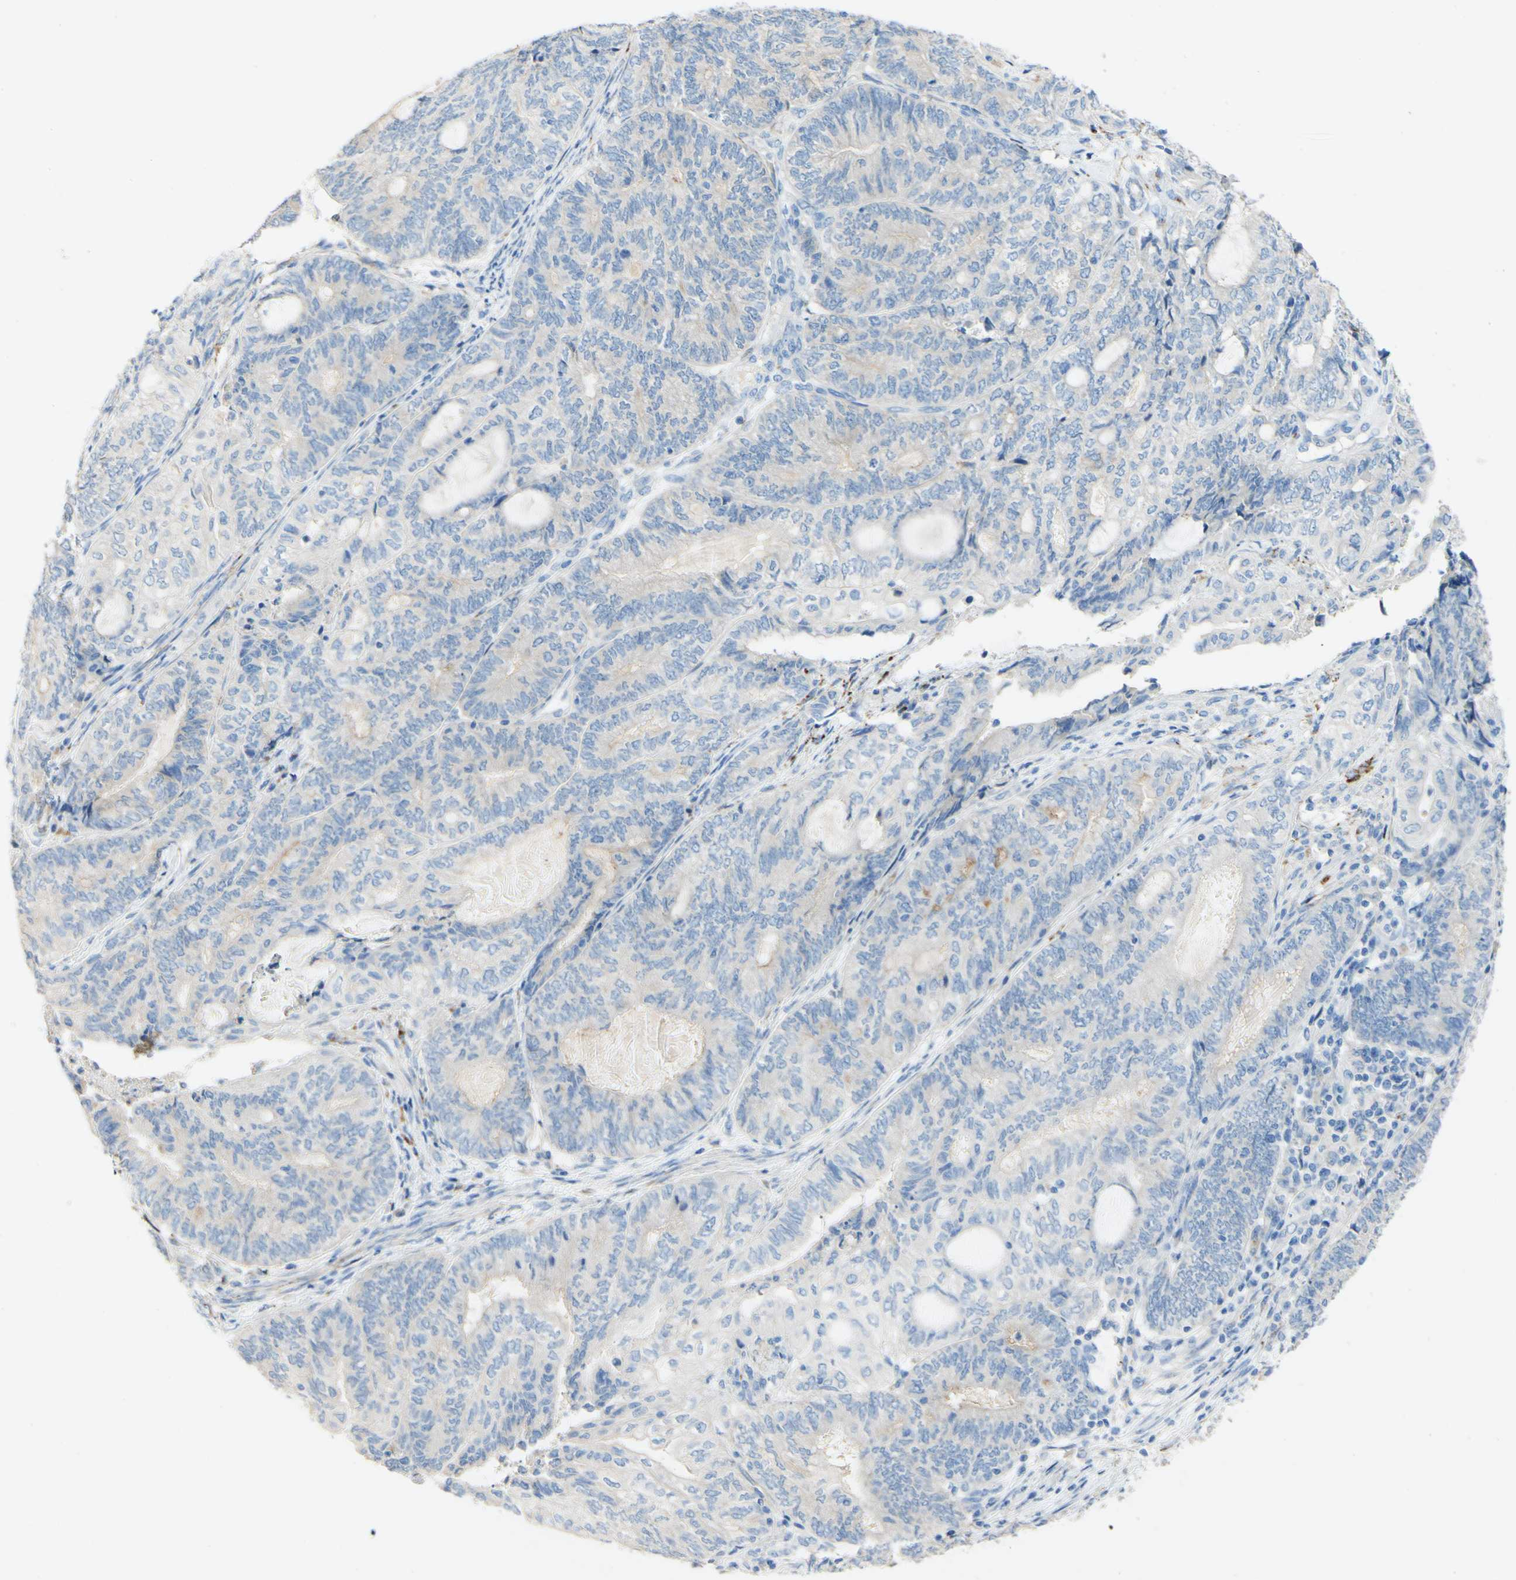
{"staining": {"intensity": "moderate", "quantity": "<25%", "location": "cytoplasmic/membranous"}, "tissue": "endometrial cancer", "cell_type": "Tumor cells", "image_type": "cancer", "snomed": [{"axis": "morphology", "description": "Adenocarcinoma, NOS"}, {"axis": "topography", "description": "Uterus"}, {"axis": "topography", "description": "Endometrium"}], "caption": "Moderate cytoplasmic/membranous expression is present in about <25% of tumor cells in endometrial cancer (adenocarcinoma).", "gene": "FGF4", "patient": {"sex": "female", "age": 70}}